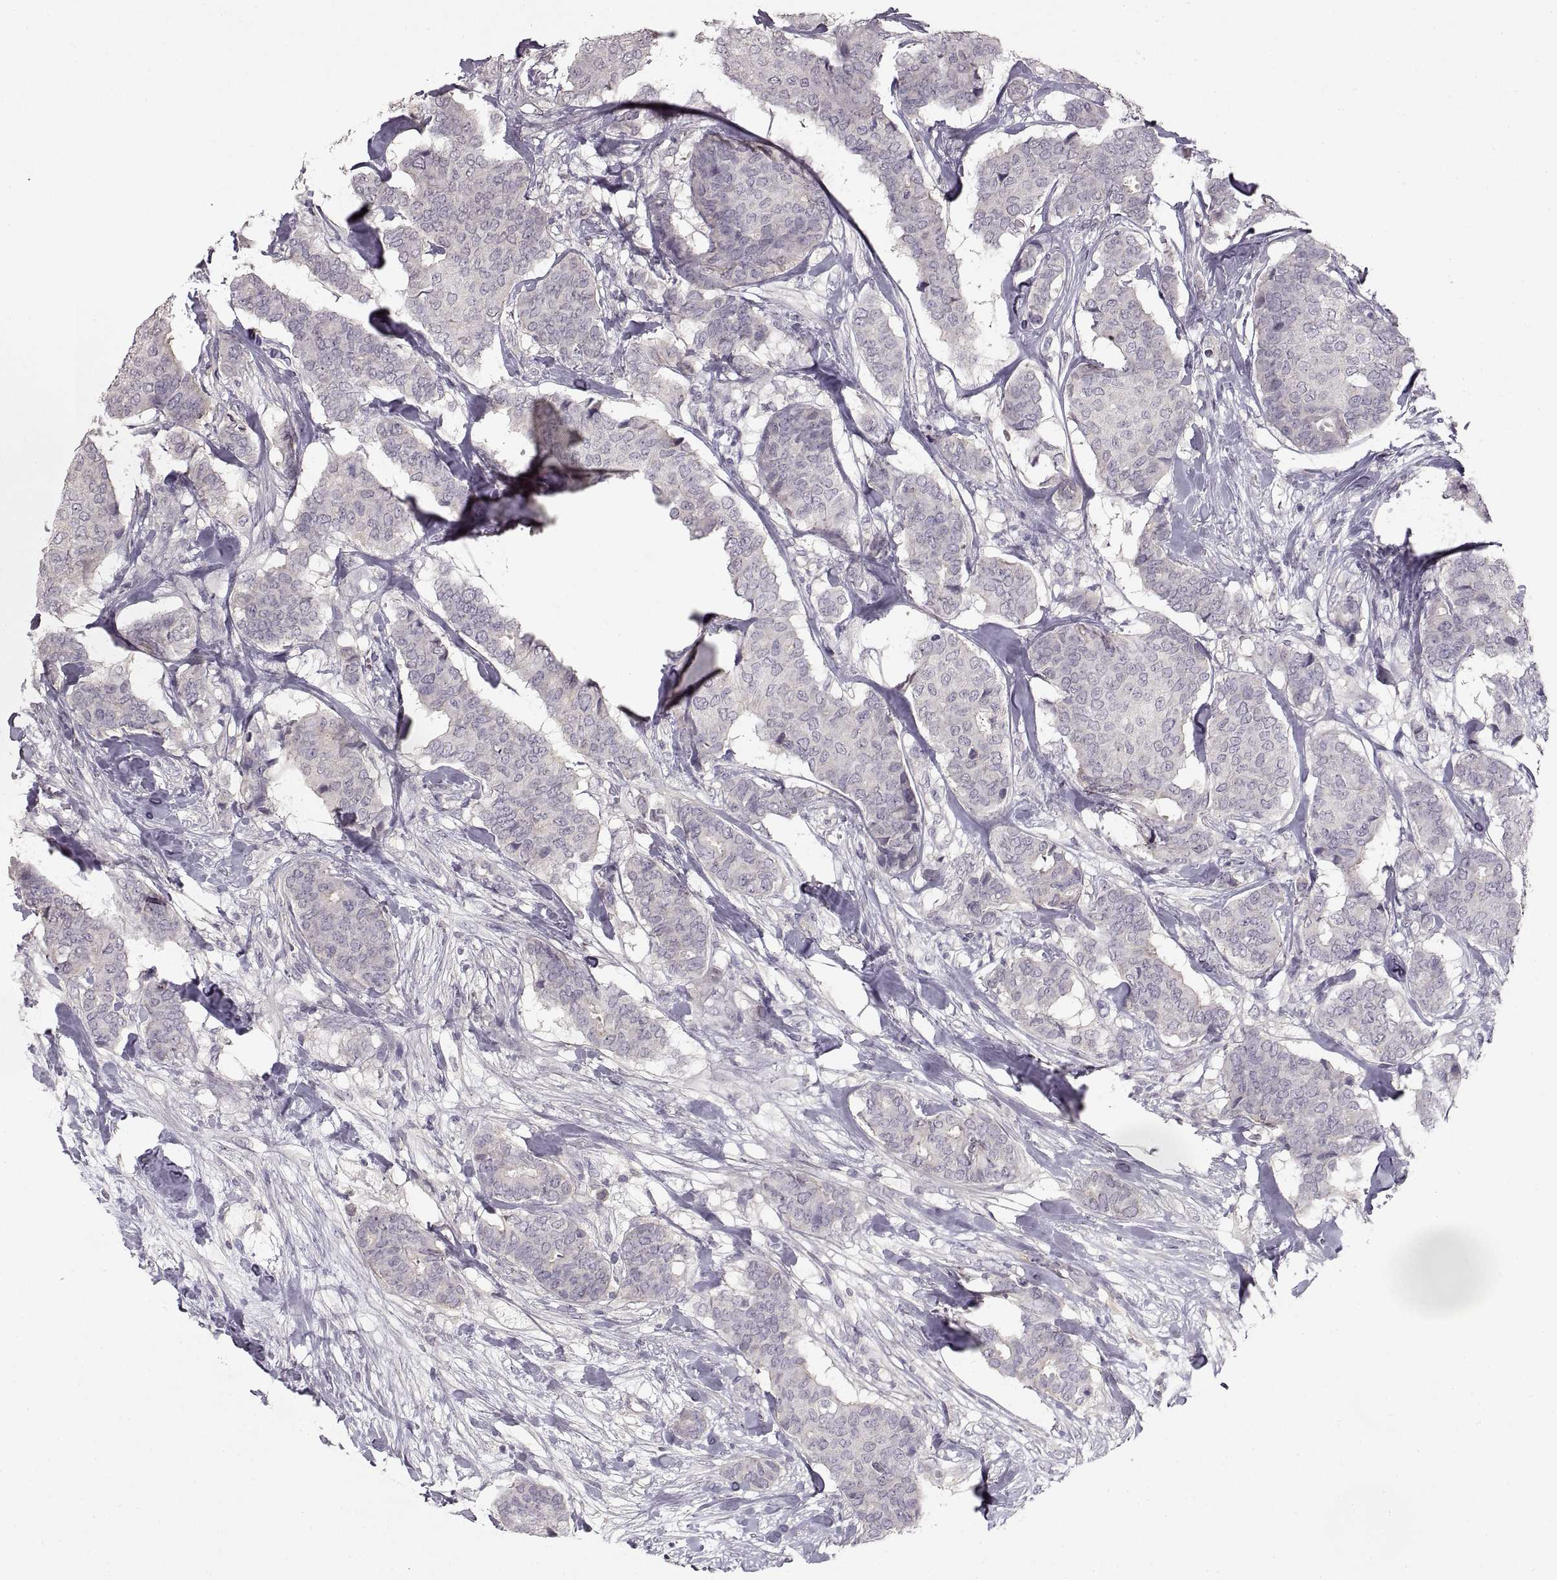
{"staining": {"intensity": "negative", "quantity": "none", "location": "none"}, "tissue": "breast cancer", "cell_type": "Tumor cells", "image_type": "cancer", "snomed": [{"axis": "morphology", "description": "Duct carcinoma"}, {"axis": "topography", "description": "Breast"}], "caption": "The histopathology image displays no significant expression in tumor cells of breast cancer. (Brightfield microscopy of DAB immunohistochemistry (IHC) at high magnification).", "gene": "ADAM11", "patient": {"sex": "female", "age": 75}}